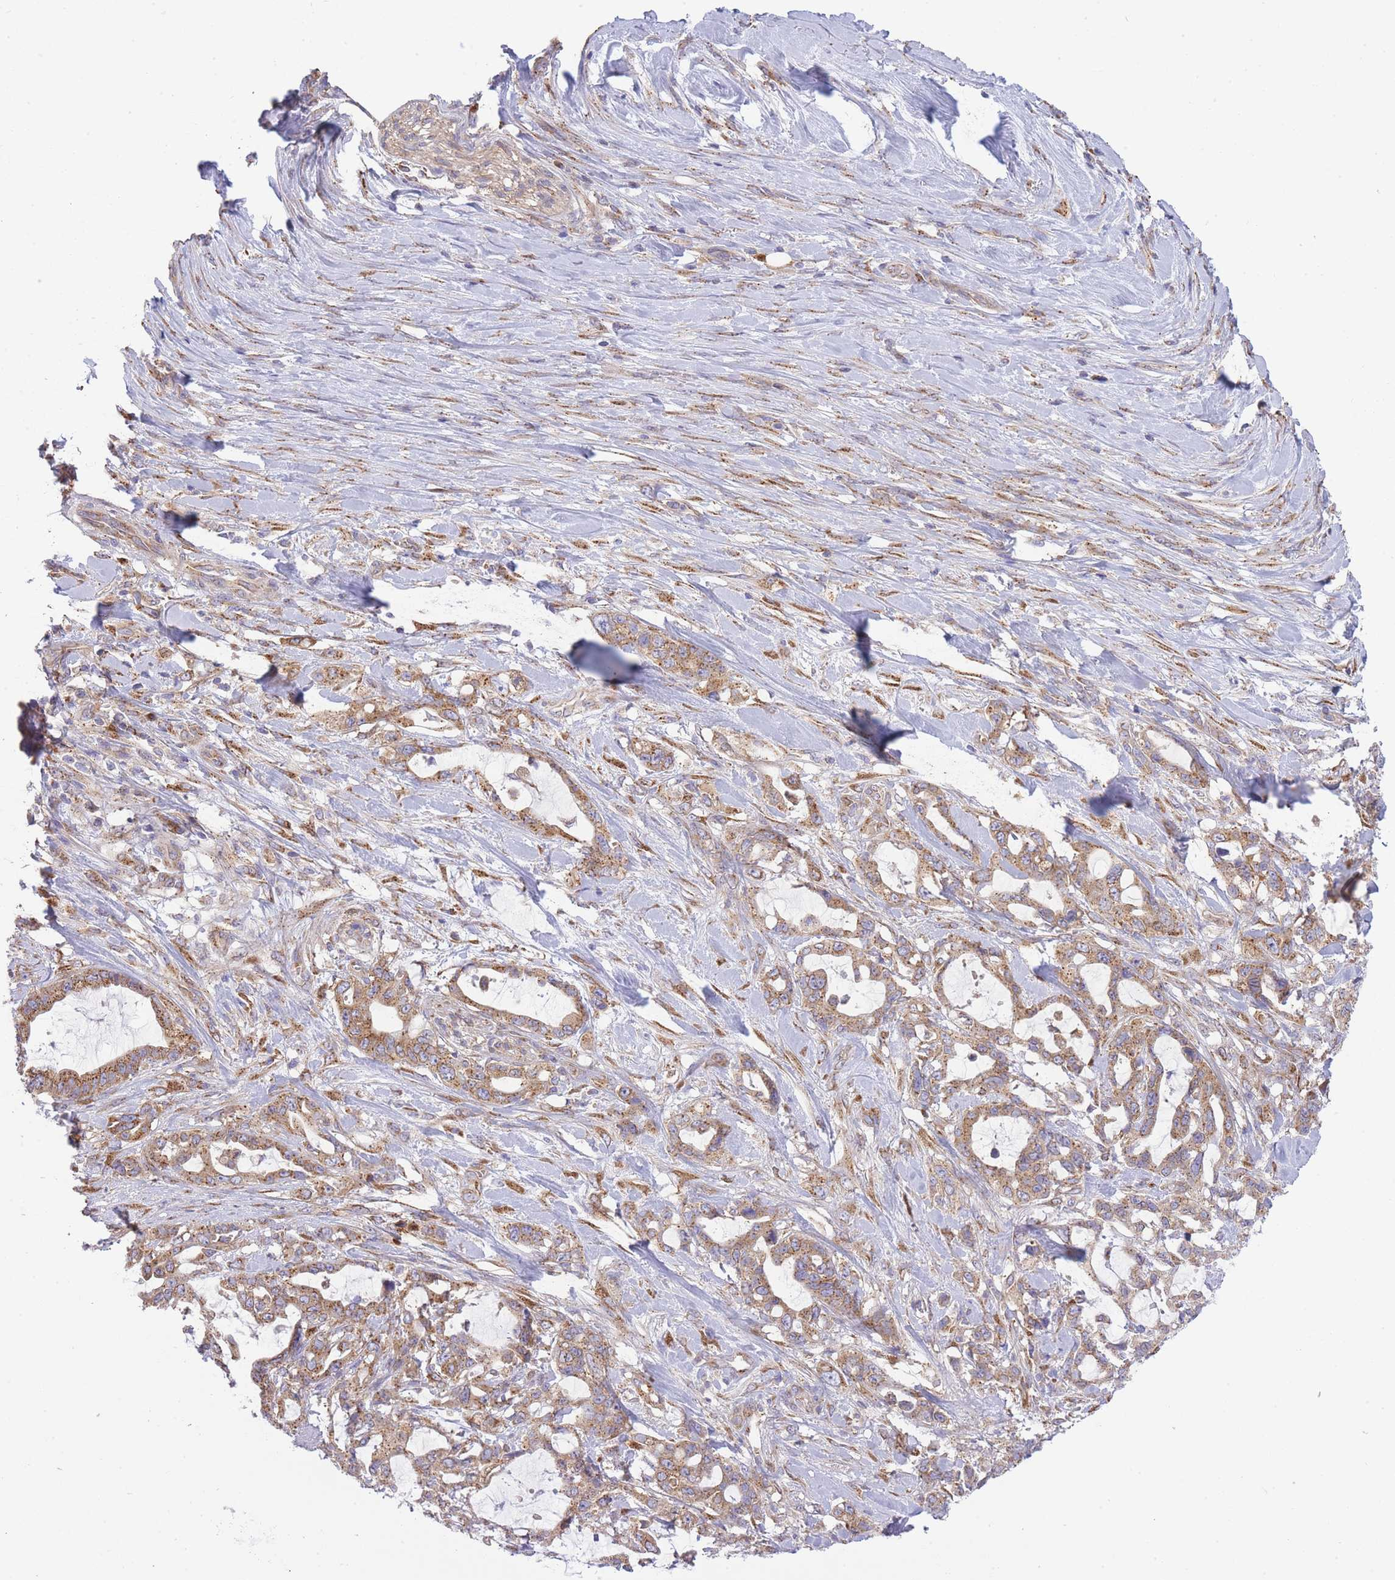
{"staining": {"intensity": "moderate", "quantity": ">75%", "location": "cytoplasmic/membranous"}, "tissue": "pancreatic cancer", "cell_type": "Tumor cells", "image_type": "cancer", "snomed": [{"axis": "morphology", "description": "Adenocarcinoma, NOS"}, {"axis": "topography", "description": "Pancreas"}], "caption": "The photomicrograph shows immunohistochemical staining of adenocarcinoma (pancreatic). There is moderate cytoplasmic/membranous positivity is identified in approximately >75% of tumor cells.", "gene": "COPG2", "patient": {"sex": "female", "age": 61}}